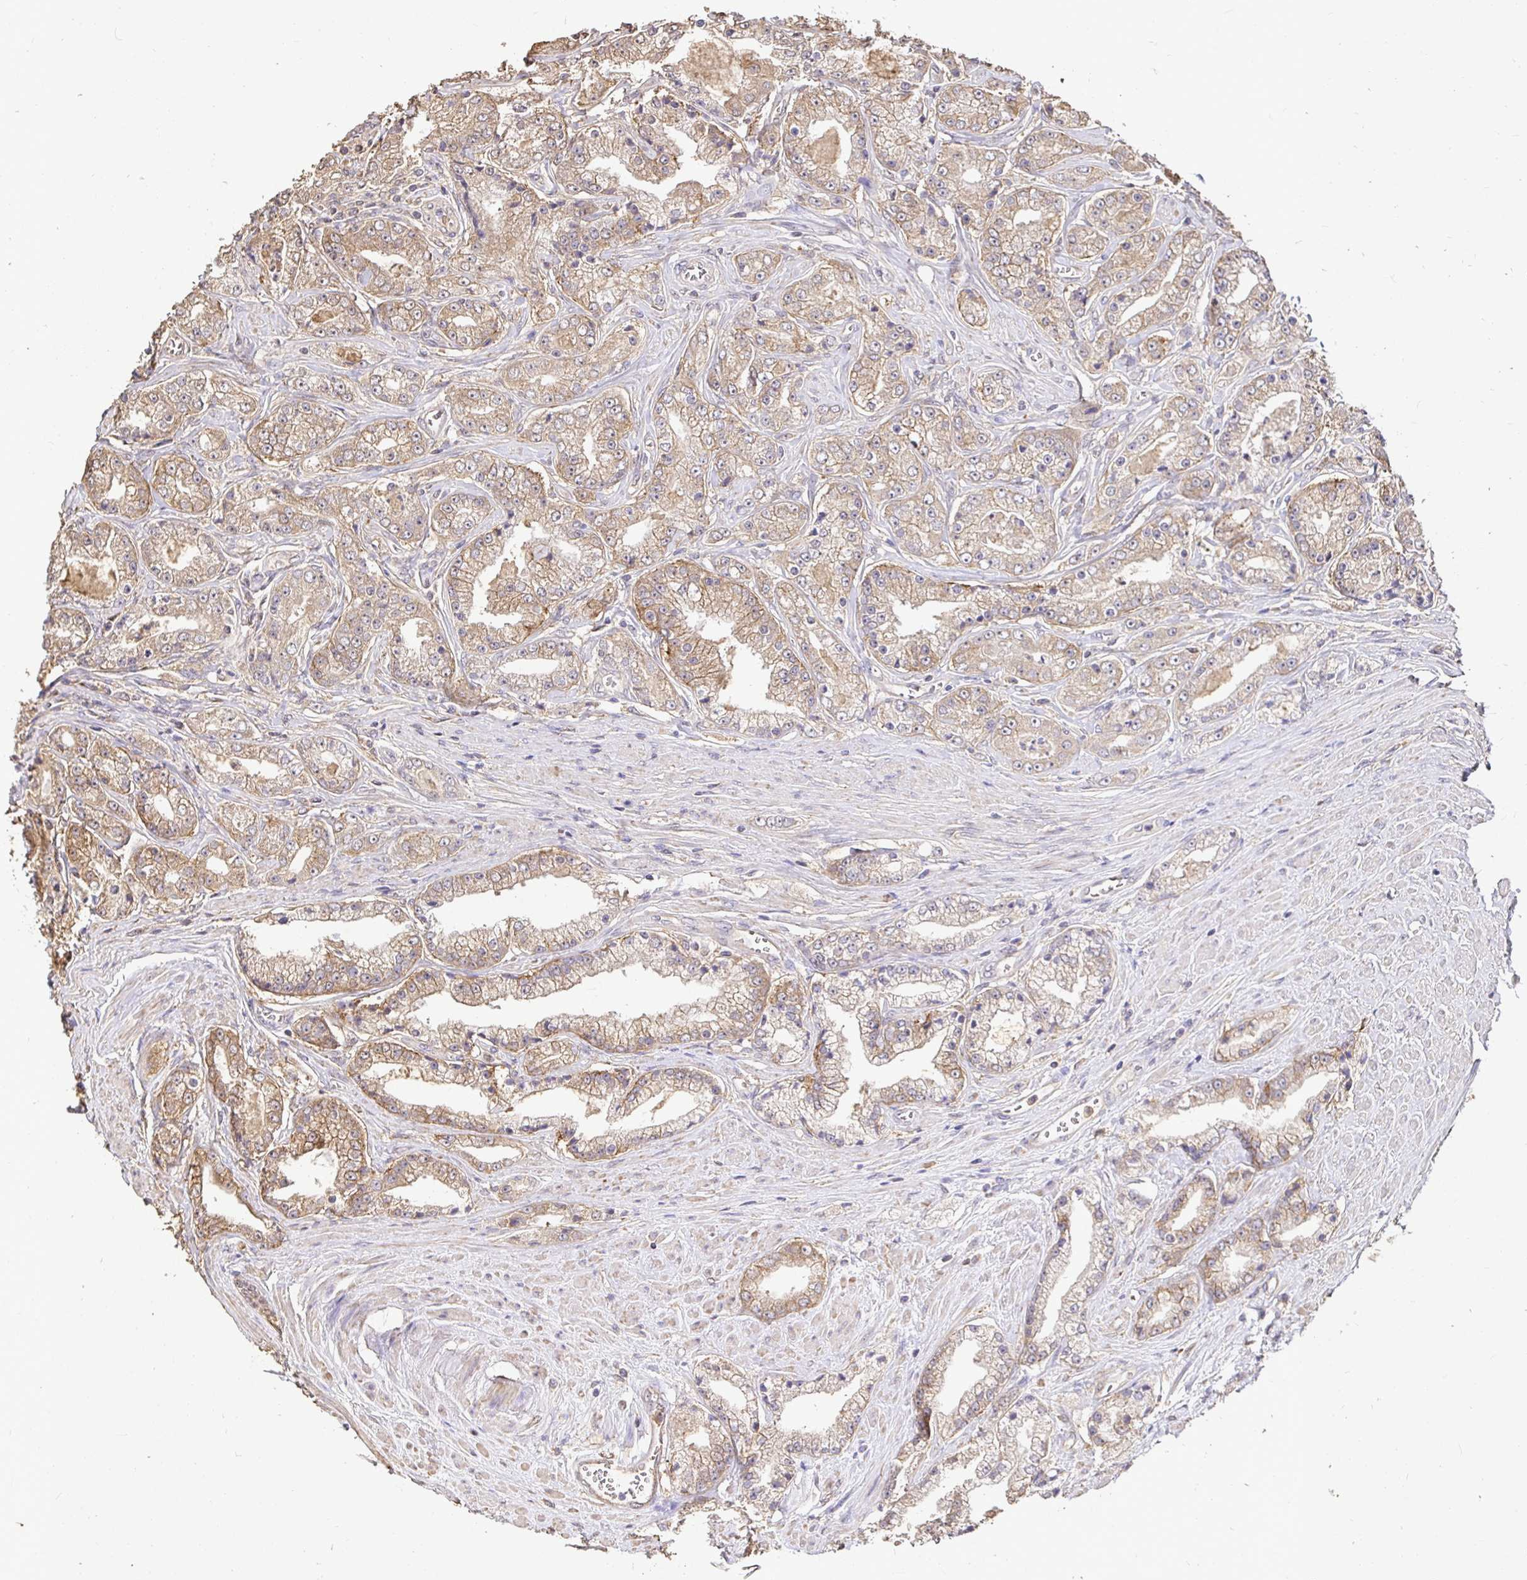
{"staining": {"intensity": "moderate", "quantity": ">75%", "location": "cytoplasmic/membranous"}, "tissue": "prostate cancer", "cell_type": "Tumor cells", "image_type": "cancer", "snomed": [{"axis": "morphology", "description": "Adenocarcinoma, High grade"}, {"axis": "topography", "description": "Prostate"}], "caption": "High-grade adenocarcinoma (prostate) stained for a protein (brown) displays moderate cytoplasmic/membranous positive expression in about >75% of tumor cells.", "gene": "MAPK8IP3", "patient": {"sex": "male", "age": 66}}